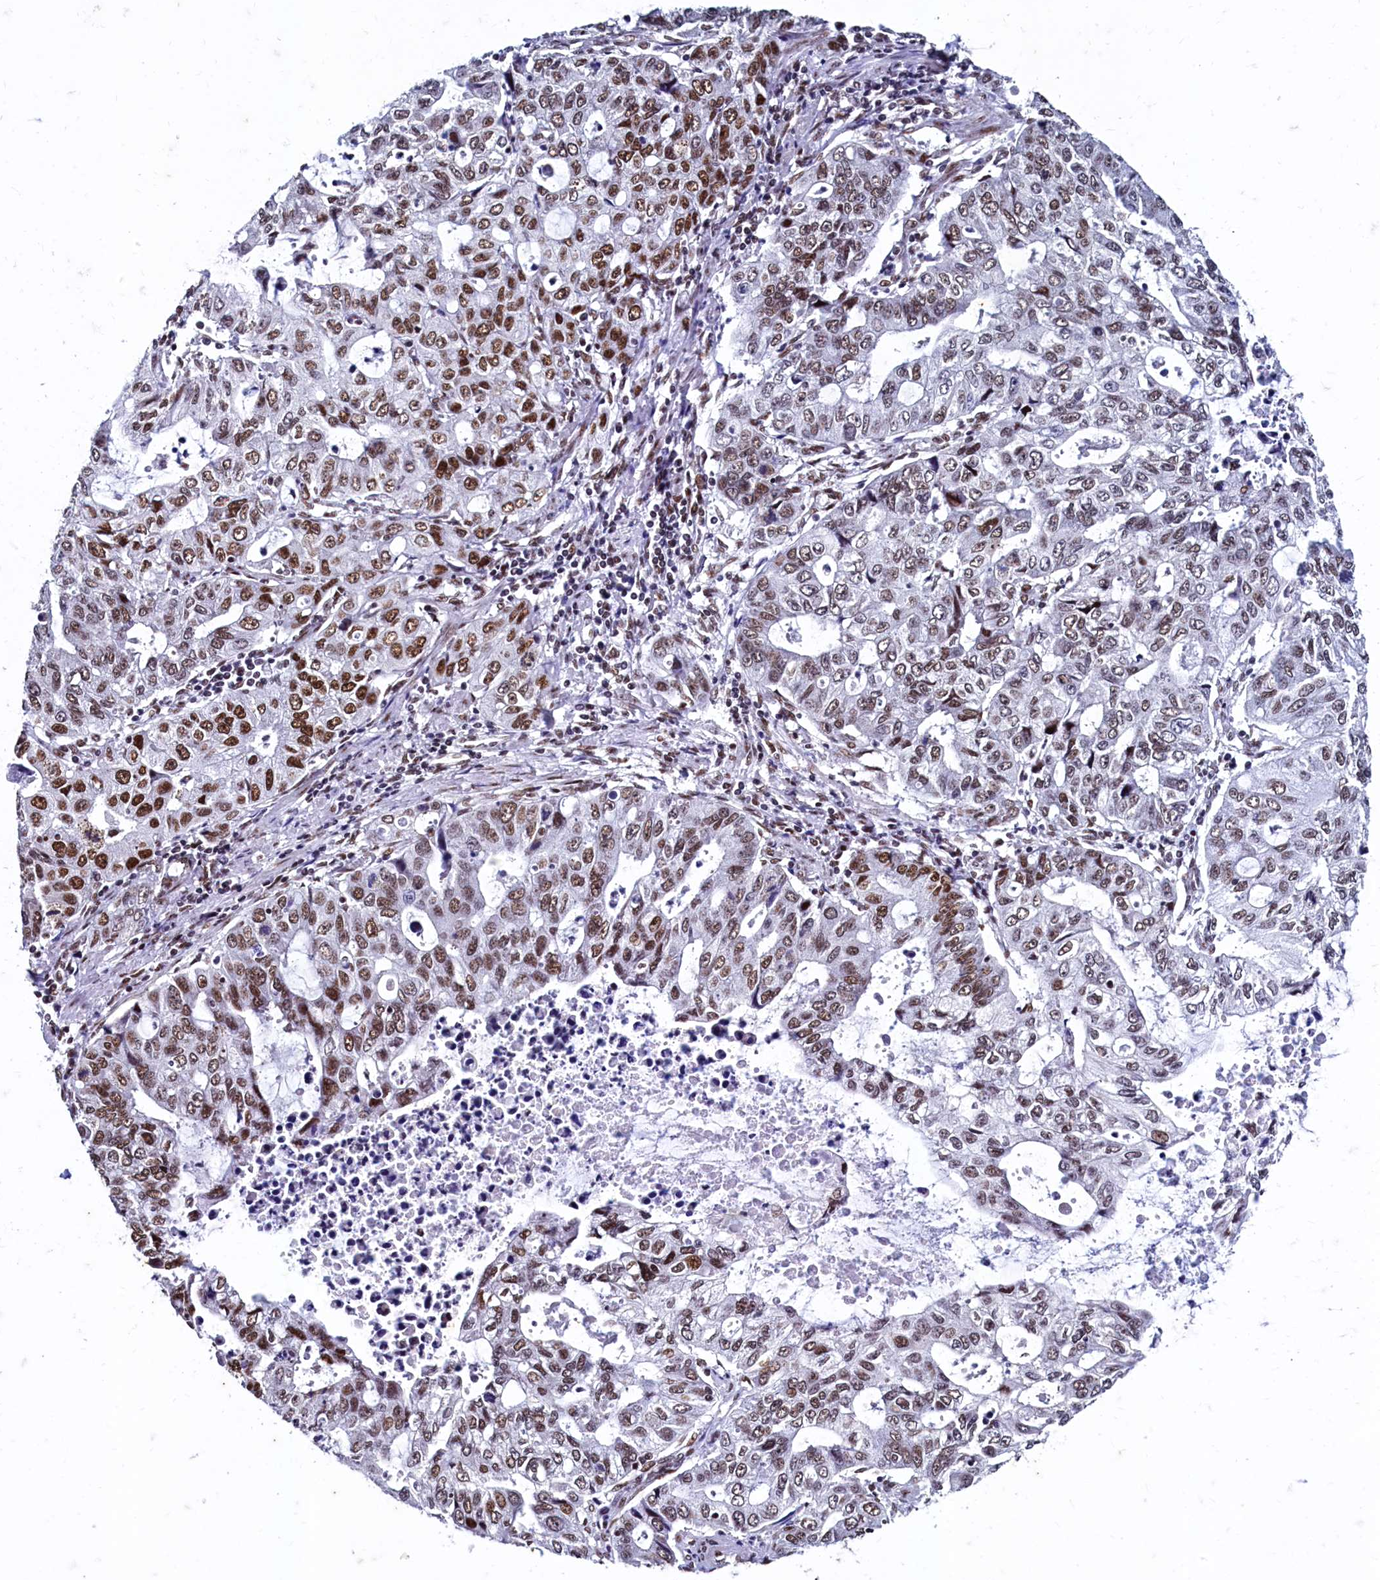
{"staining": {"intensity": "moderate", "quantity": ">75%", "location": "nuclear"}, "tissue": "stomach cancer", "cell_type": "Tumor cells", "image_type": "cancer", "snomed": [{"axis": "morphology", "description": "Adenocarcinoma, NOS"}, {"axis": "topography", "description": "Stomach, lower"}], "caption": "The micrograph exhibits immunohistochemical staining of stomach cancer. There is moderate nuclear staining is seen in about >75% of tumor cells. (DAB (3,3'-diaminobenzidine) IHC, brown staining for protein, blue staining for nuclei).", "gene": "CPSF7", "patient": {"sex": "female", "age": 43}}